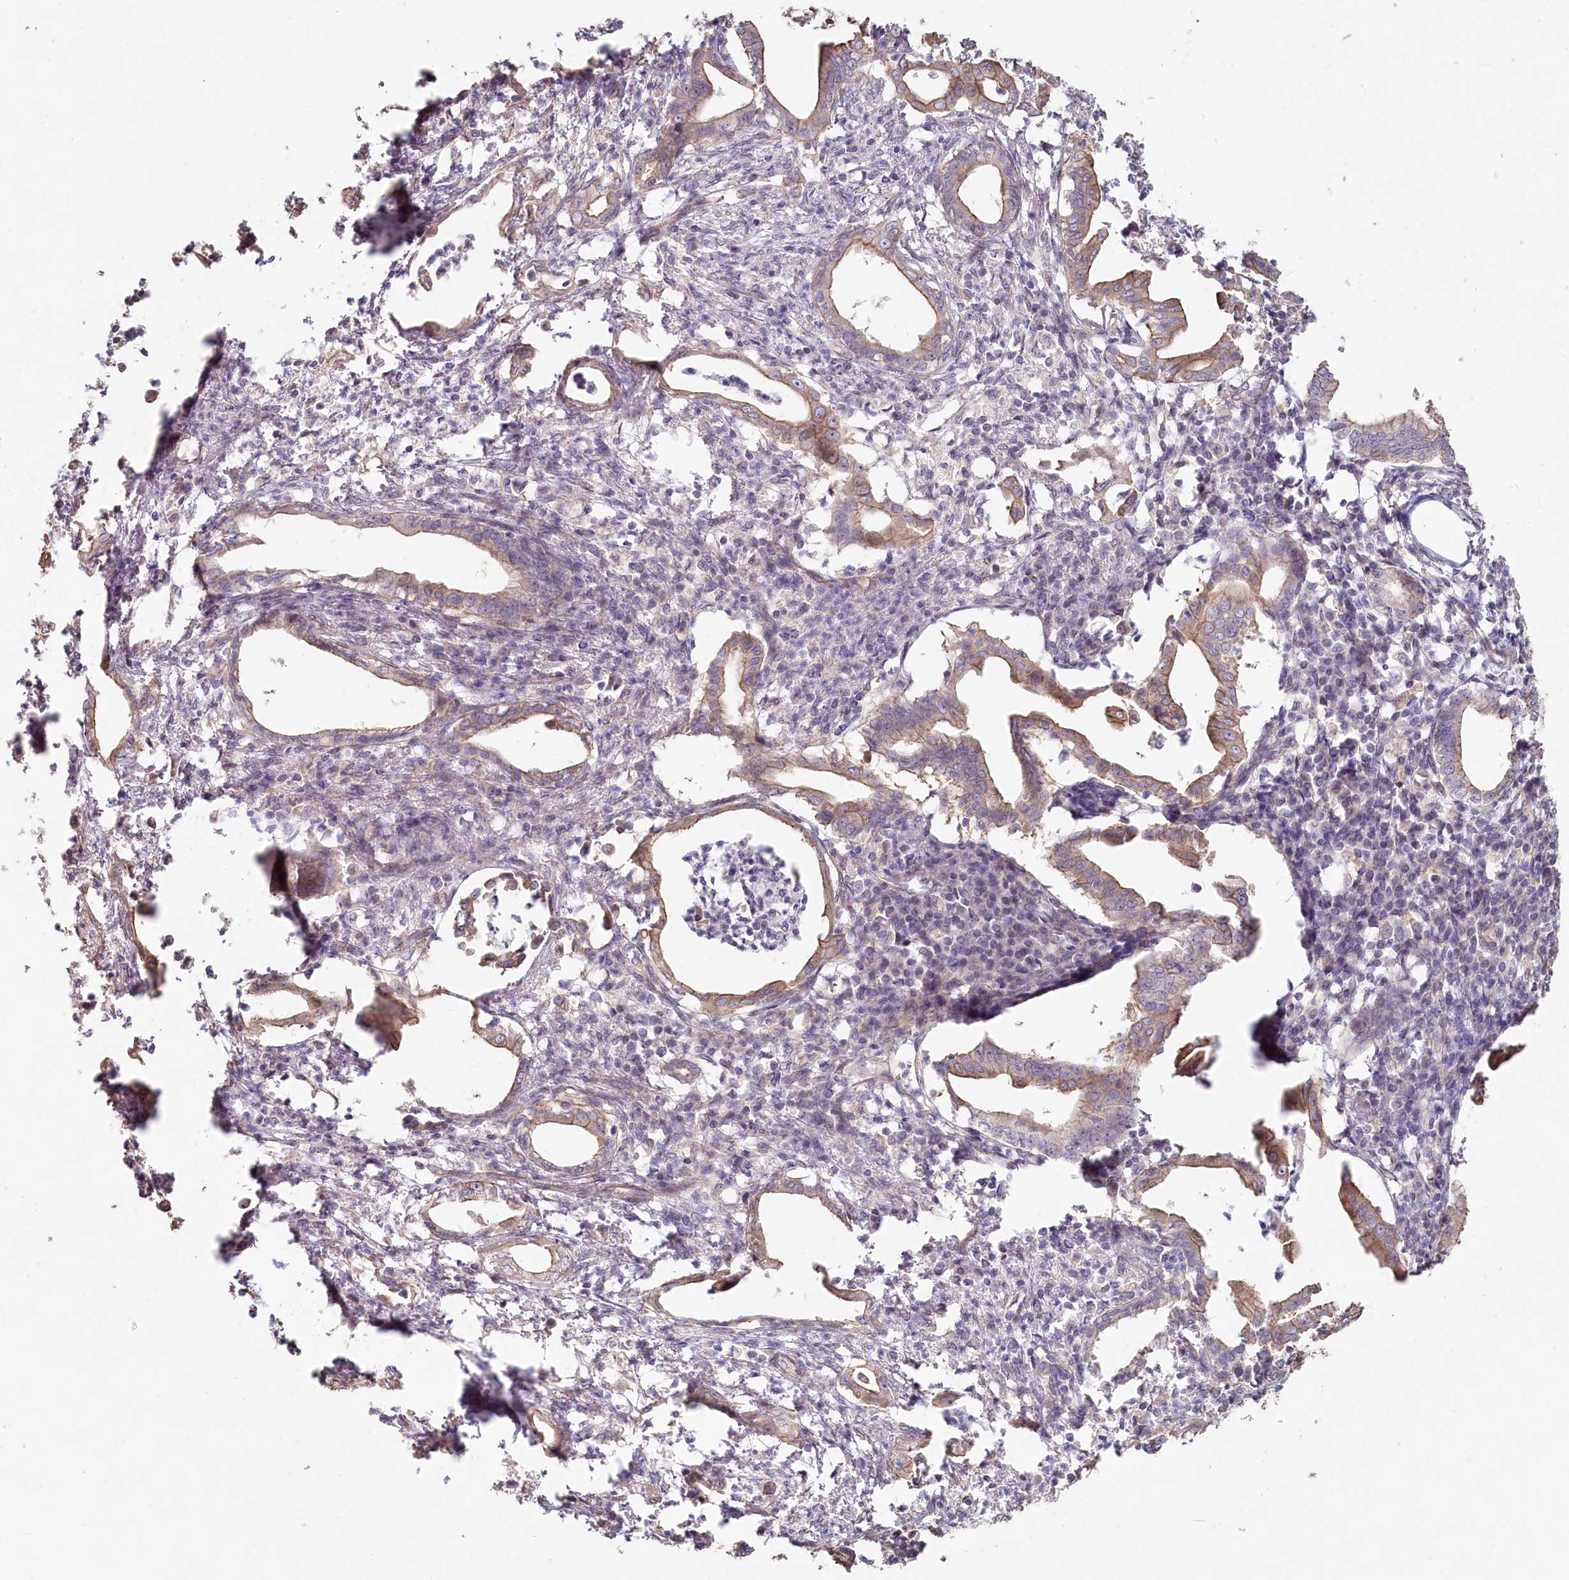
{"staining": {"intensity": "moderate", "quantity": ">75%", "location": "cytoplasmic/membranous"}, "tissue": "pancreatic cancer", "cell_type": "Tumor cells", "image_type": "cancer", "snomed": [{"axis": "morphology", "description": "Adenocarcinoma, NOS"}, {"axis": "topography", "description": "Pancreas"}], "caption": "IHC histopathology image of pancreatic cancer stained for a protein (brown), which displays medium levels of moderate cytoplasmic/membranous staining in about >75% of tumor cells.", "gene": "TCHP", "patient": {"sex": "female", "age": 55}}